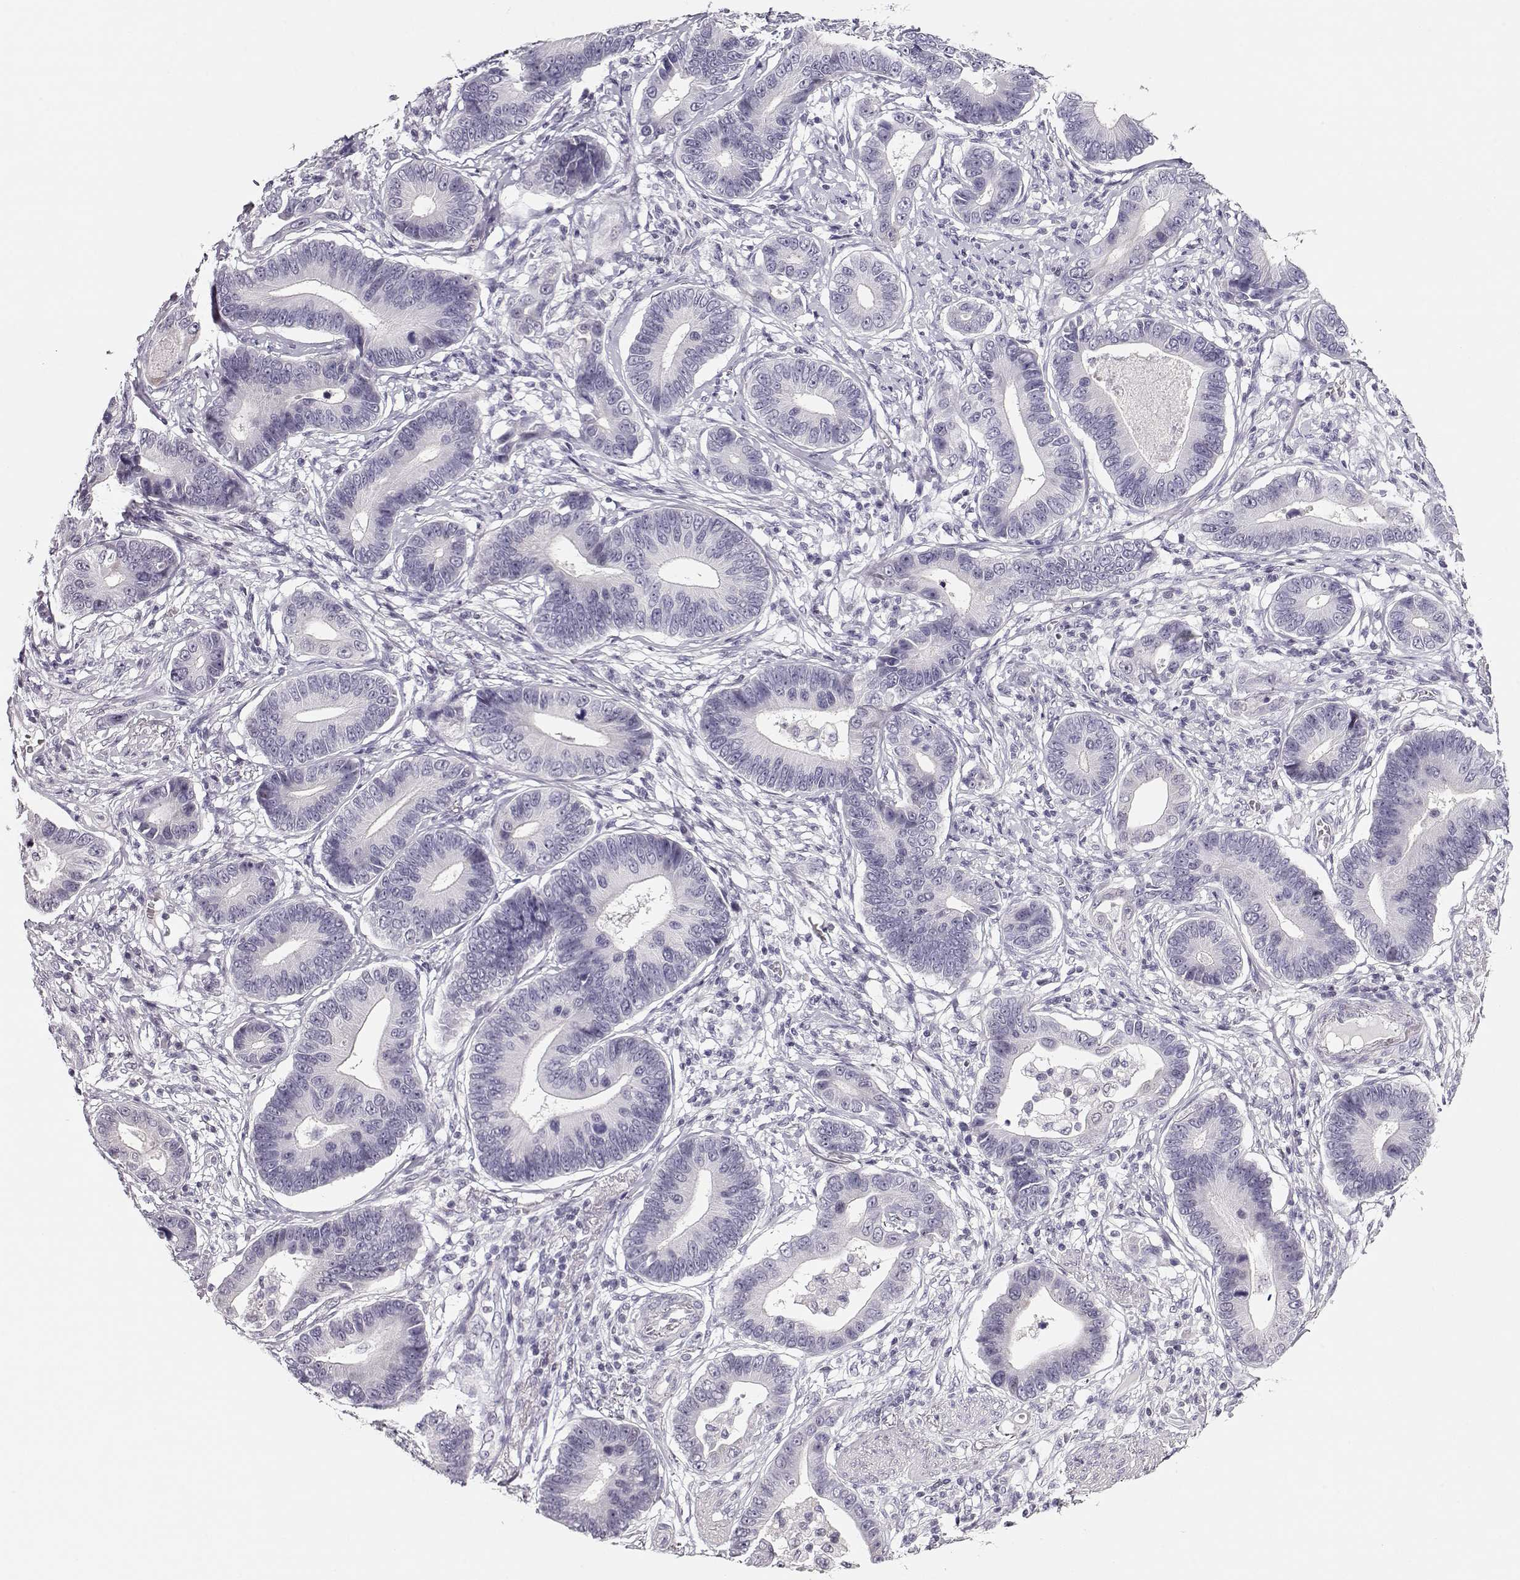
{"staining": {"intensity": "negative", "quantity": "none", "location": "none"}, "tissue": "stomach cancer", "cell_type": "Tumor cells", "image_type": "cancer", "snomed": [{"axis": "morphology", "description": "Adenocarcinoma, NOS"}, {"axis": "topography", "description": "Stomach"}], "caption": "There is no significant positivity in tumor cells of stomach cancer.", "gene": "CRX", "patient": {"sex": "male", "age": 84}}